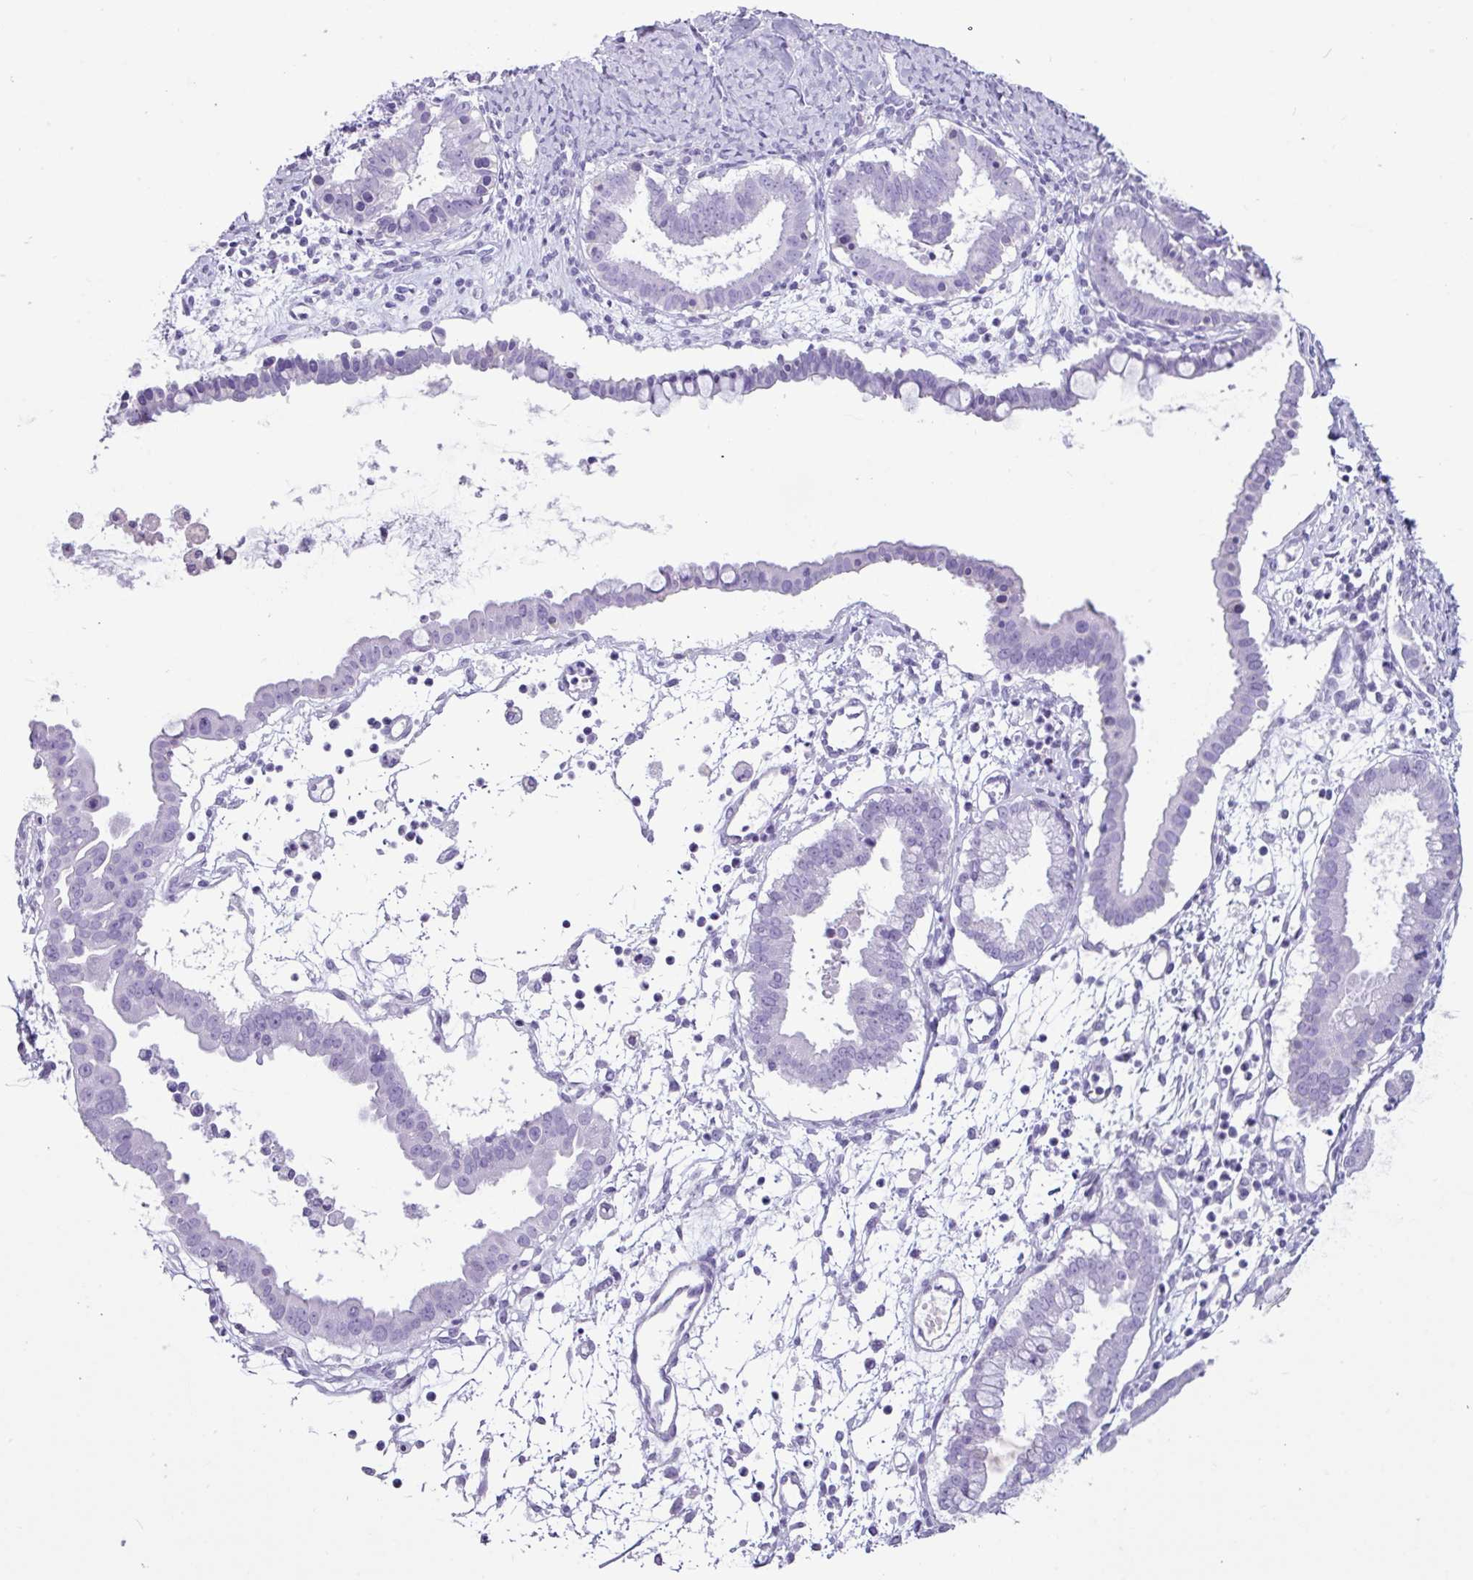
{"staining": {"intensity": "negative", "quantity": "none", "location": "none"}, "tissue": "ovarian cancer", "cell_type": "Tumor cells", "image_type": "cancer", "snomed": [{"axis": "morphology", "description": "Cystadenocarcinoma, mucinous, NOS"}, {"axis": "topography", "description": "Ovary"}], "caption": "Immunohistochemistry photomicrograph of neoplastic tissue: ovarian mucinous cystadenocarcinoma stained with DAB (3,3'-diaminobenzidine) displays no significant protein staining in tumor cells. The staining is performed using DAB brown chromogen with nuclei counter-stained in using hematoxylin.", "gene": "NCCRP1", "patient": {"sex": "female", "age": 61}}